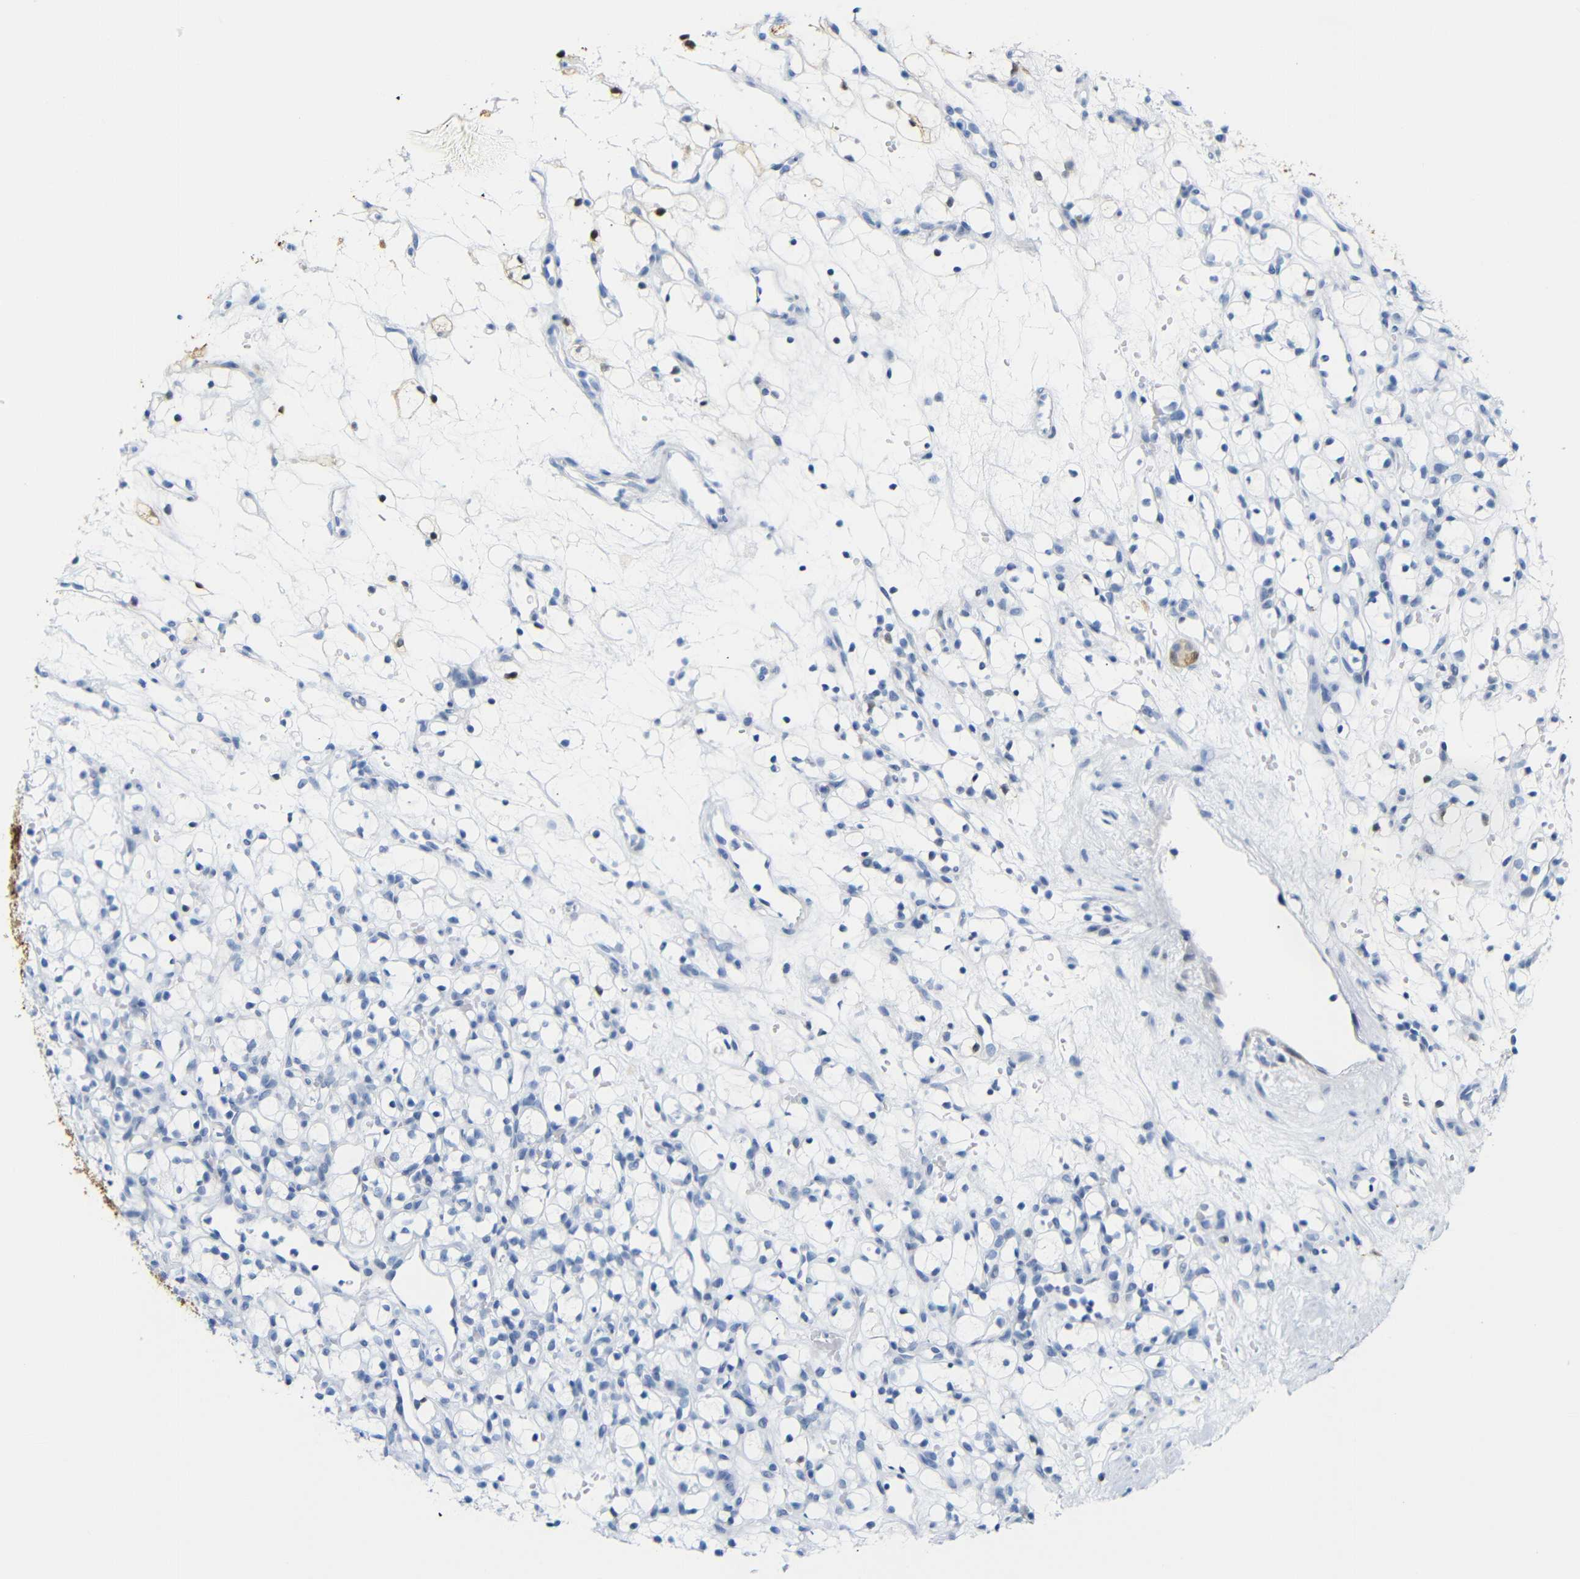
{"staining": {"intensity": "negative", "quantity": "none", "location": "none"}, "tissue": "renal cancer", "cell_type": "Tumor cells", "image_type": "cancer", "snomed": [{"axis": "morphology", "description": "Adenocarcinoma, NOS"}, {"axis": "topography", "description": "Kidney"}], "caption": "This image is of renal cancer stained with IHC to label a protein in brown with the nuclei are counter-stained blue. There is no expression in tumor cells.", "gene": "MT1A", "patient": {"sex": "female", "age": 60}}